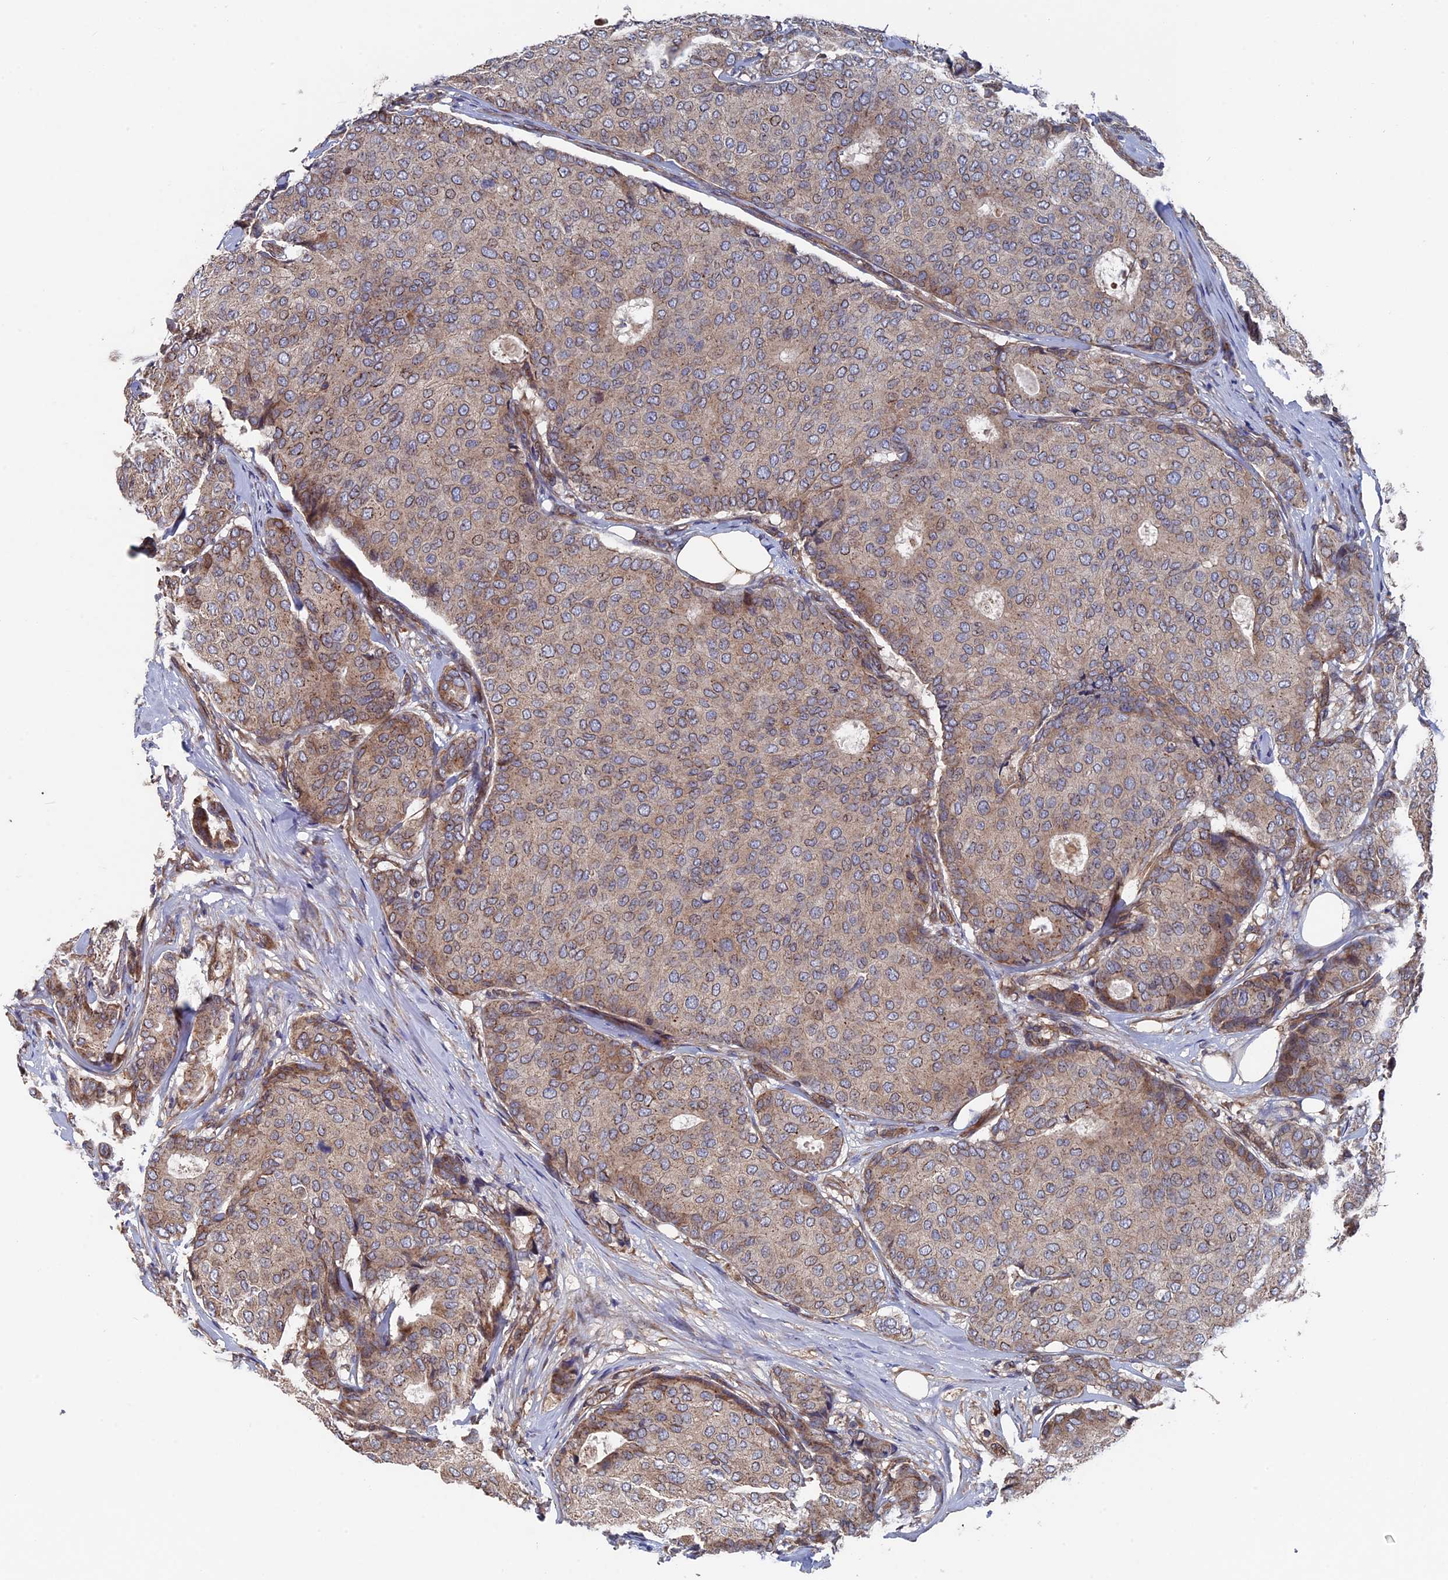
{"staining": {"intensity": "weak", "quantity": ">75%", "location": "cytoplasmic/membranous"}, "tissue": "breast cancer", "cell_type": "Tumor cells", "image_type": "cancer", "snomed": [{"axis": "morphology", "description": "Duct carcinoma"}, {"axis": "topography", "description": "Breast"}], "caption": "Breast invasive ductal carcinoma was stained to show a protein in brown. There is low levels of weak cytoplasmic/membranous positivity in approximately >75% of tumor cells.", "gene": "RPUSD1", "patient": {"sex": "female", "age": 75}}